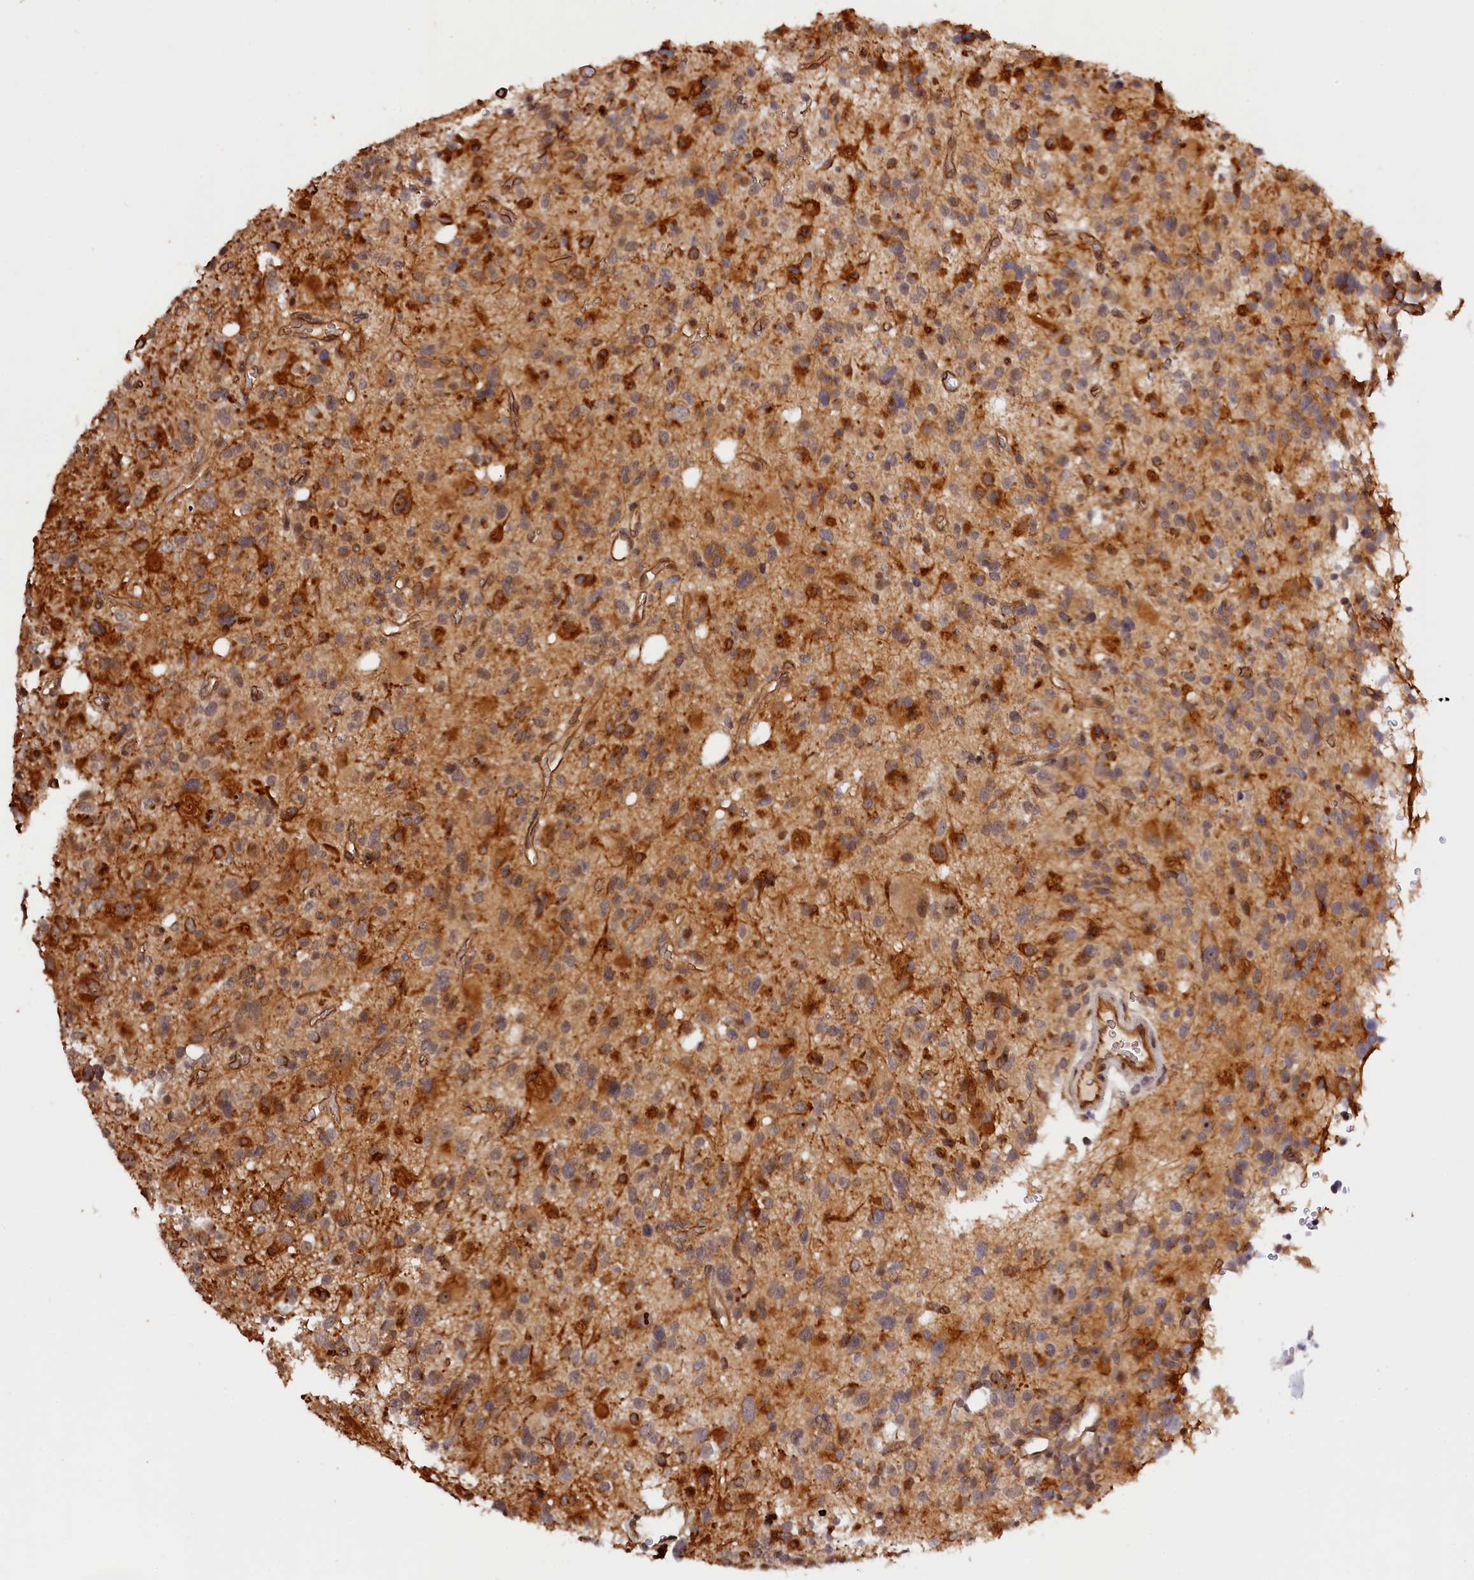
{"staining": {"intensity": "moderate", "quantity": ">75%", "location": "cytoplasmic/membranous"}, "tissue": "glioma", "cell_type": "Tumor cells", "image_type": "cancer", "snomed": [{"axis": "morphology", "description": "Glioma, malignant, High grade"}, {"axis": "topography", "description": "Brain"}], "caption": "Immunohistochemistry (IHC) image of neoplastic tissue: human malignant glioma (high-grade) stained using IHC demonstrates medium levels of moderate protein expression localized specifically in the cytoplasmic/membranous of tumor cells, appearing as a cytoplasmic/membranous brown color.", "gene": "ANKRD24", "patient": {"sex": "male", "age": 48}}